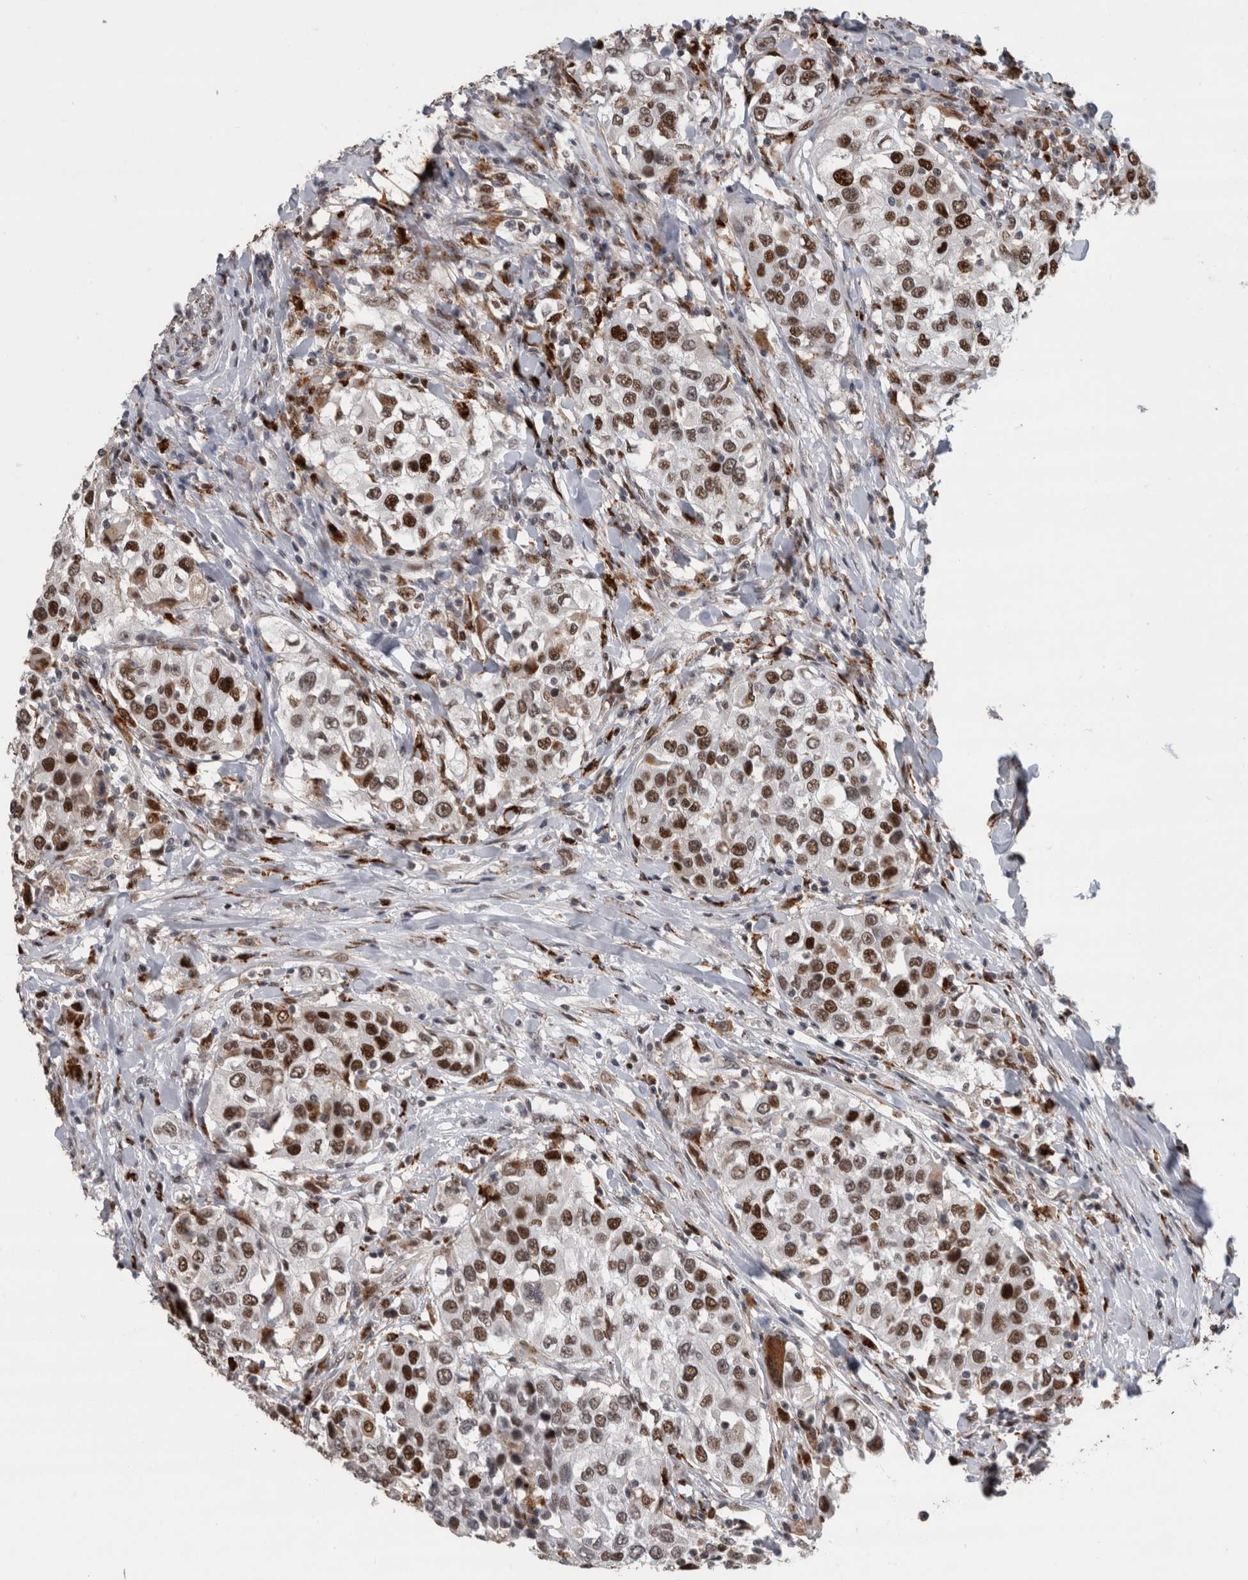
{"staining": {"intensity": "strong", "quantity": ">75%", "location": "nuclear"}, "tissue": "urothelial cancer", "cell_type": "Tumor cells", "image_type": "cancer", "snomed": [{"axis": "morphology", "description": "Urothelial carcinoma, High grade"}, {"axis": "topography", "description": "Urinary bladder"}], "caption": "Tumor cells show high levels of strong nuclear staining in approximately >75% of cells in human urothelial cancer.", "gene": "POLD2", "patient": {"sex": "female", "age": 80}}